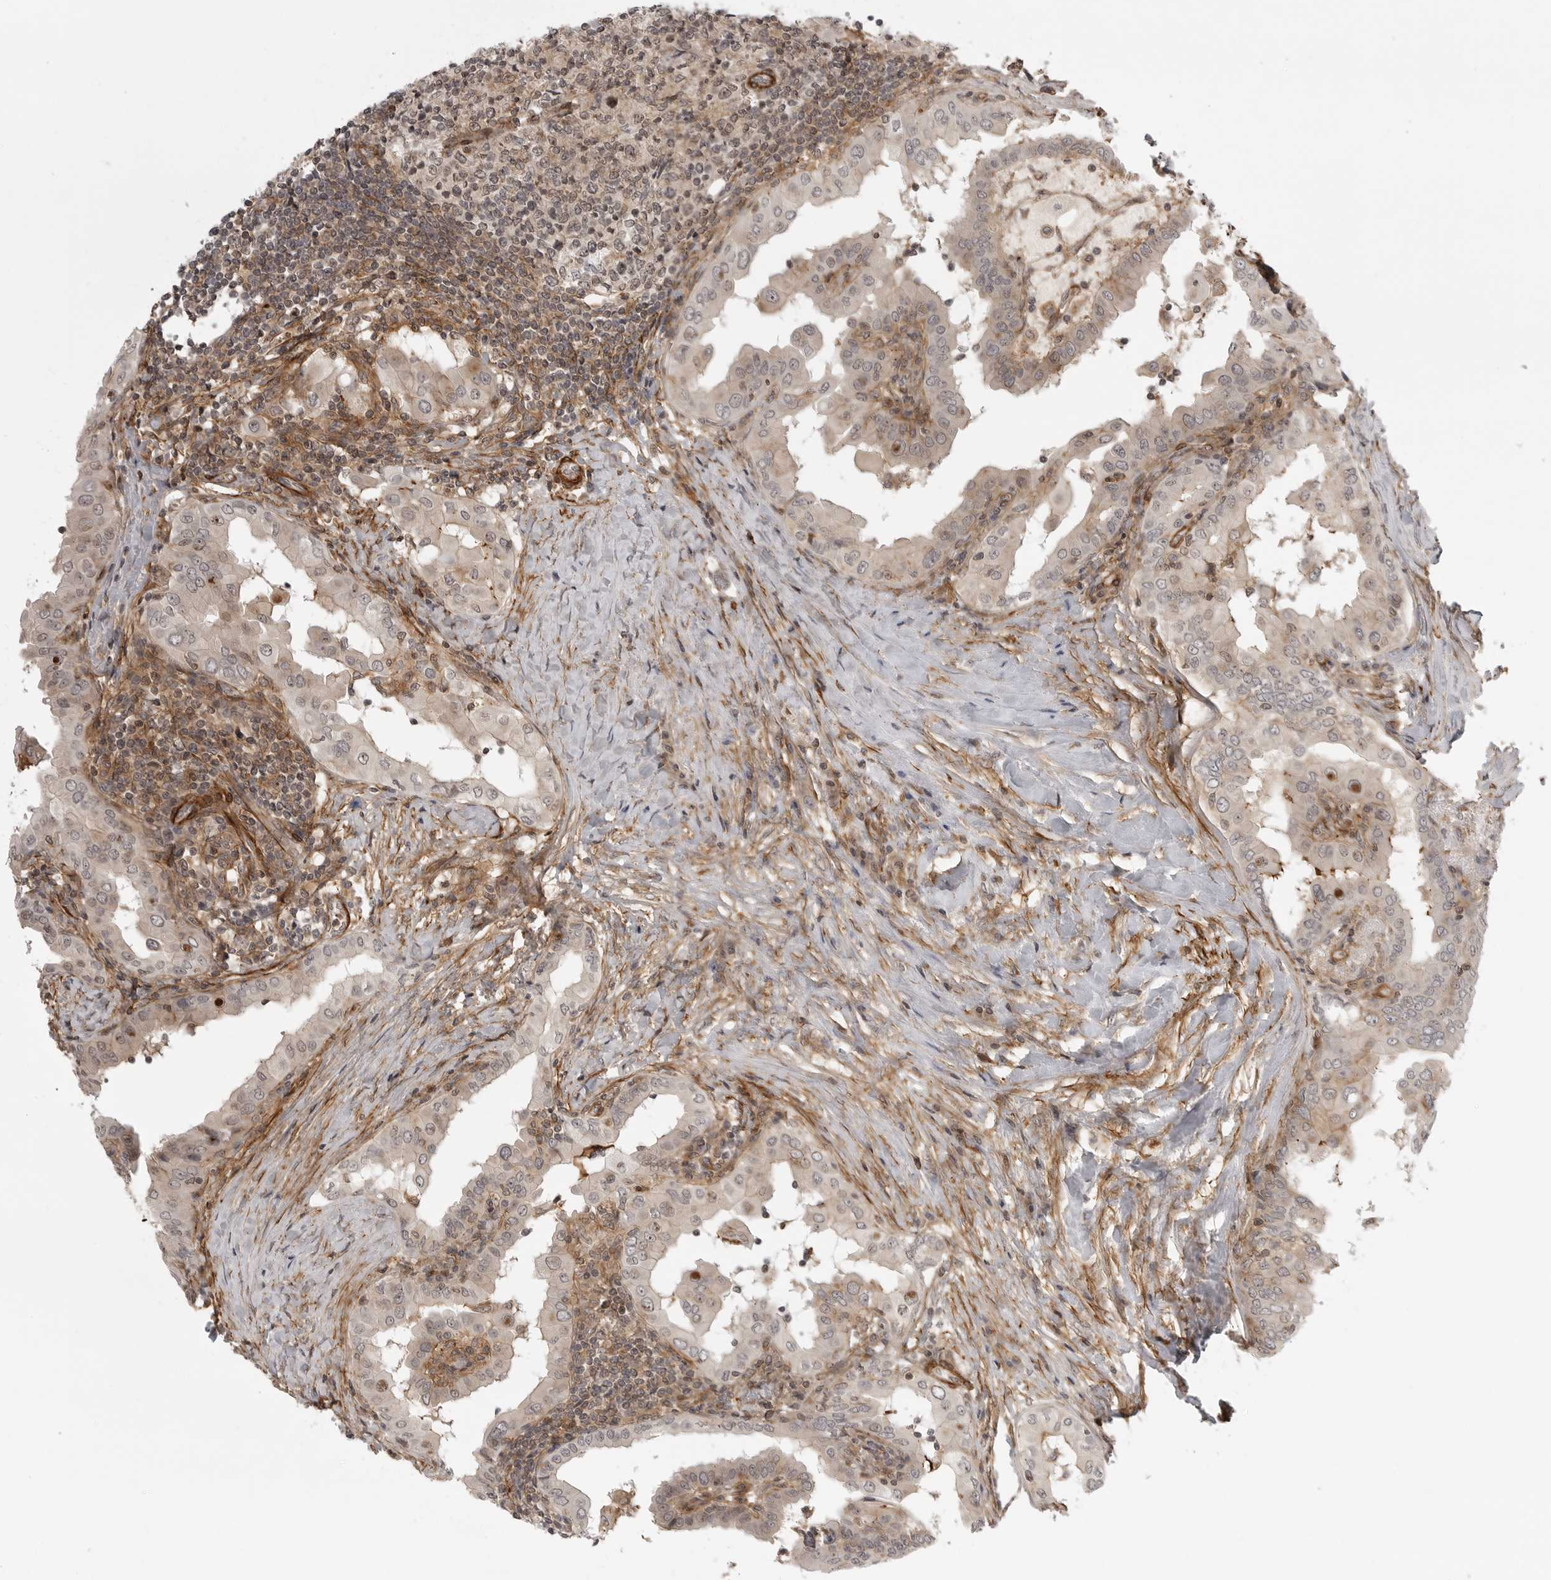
{"staining": {"intensity": "weak", "quantity": "25%-75%", "location": "cytoplasmic/membranous,nuclear"}, "tissue": "thyroid cancer", "cell_type": "Tumor cells", "image_type": "cancer", "snomed": [{"axis": "morphology", "description": "Papillary adenocarcinoma, NOS"}, {"axis": "topography", "description": "Thyroid gland"}], "caption": "Thyroid cancer was stained to show a protein in brown. There is low levels of weak cytoplasmic/membranous and nuclear expression in about 25%-75% of tumor cells. Nuclei are stained in blue.", "gene": "TUT4", "patient": {"sex": "male", "age": 33}}